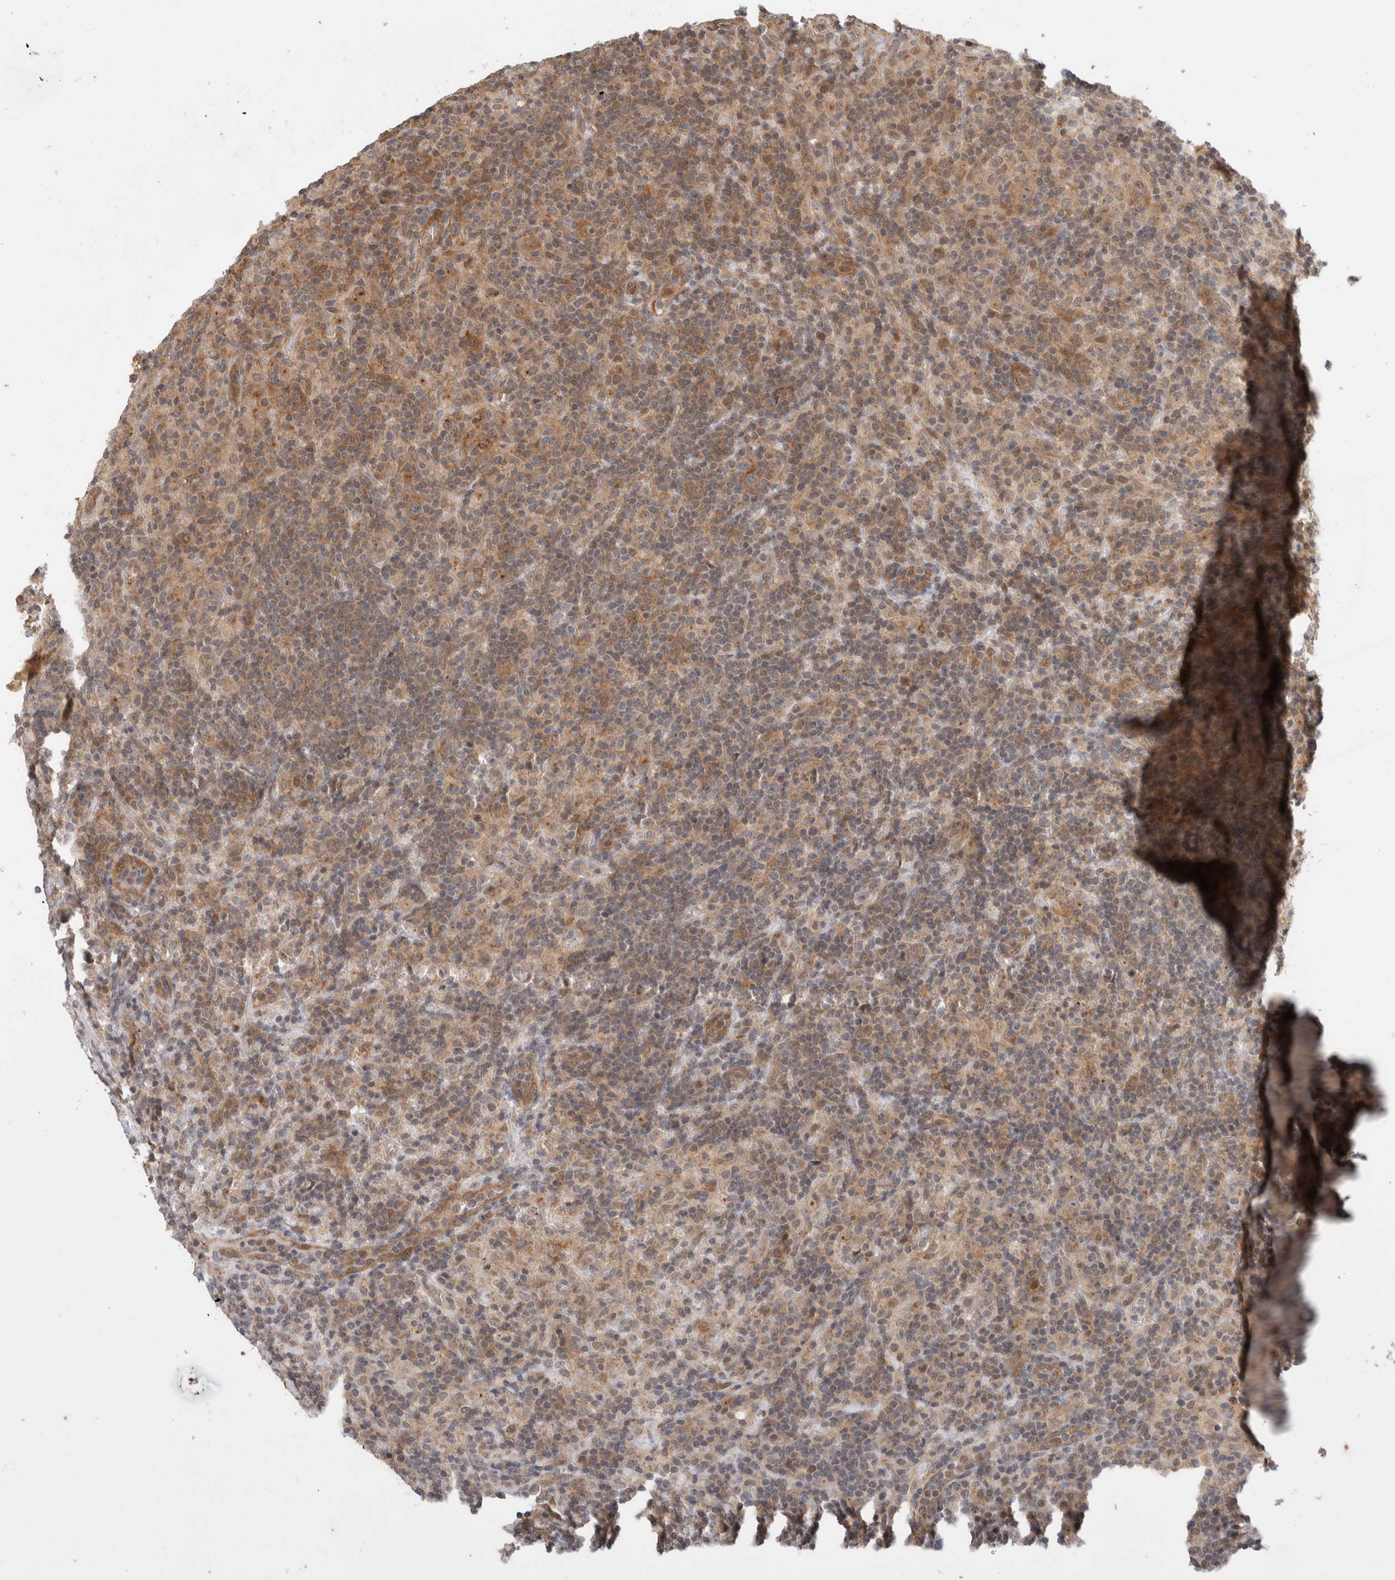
{"staining": {"intensity": "weak", "quantity": "<25%", "location": "cytoplasmic/membranous"}, "tissue": "lymphoma", "cell_type": "Tumor cells", "image_type": "cancer", "snomed": [{"axis": "morphology", "description": "Hodgkin's disease, NOS"}, {"axis": "topography", "description": "Lymph node"}], "caption": "Tumor cells are negative for brown protein staining in Hodgkin's disease. Brightfield microscopy of IHC stained with DAB (3,3'-diaminobenzidine) (brown) and hematoxylin (blue), captured at high magnification.", "gene": "OTUD6B", "patient": {"sex": "male", "age": 70}}